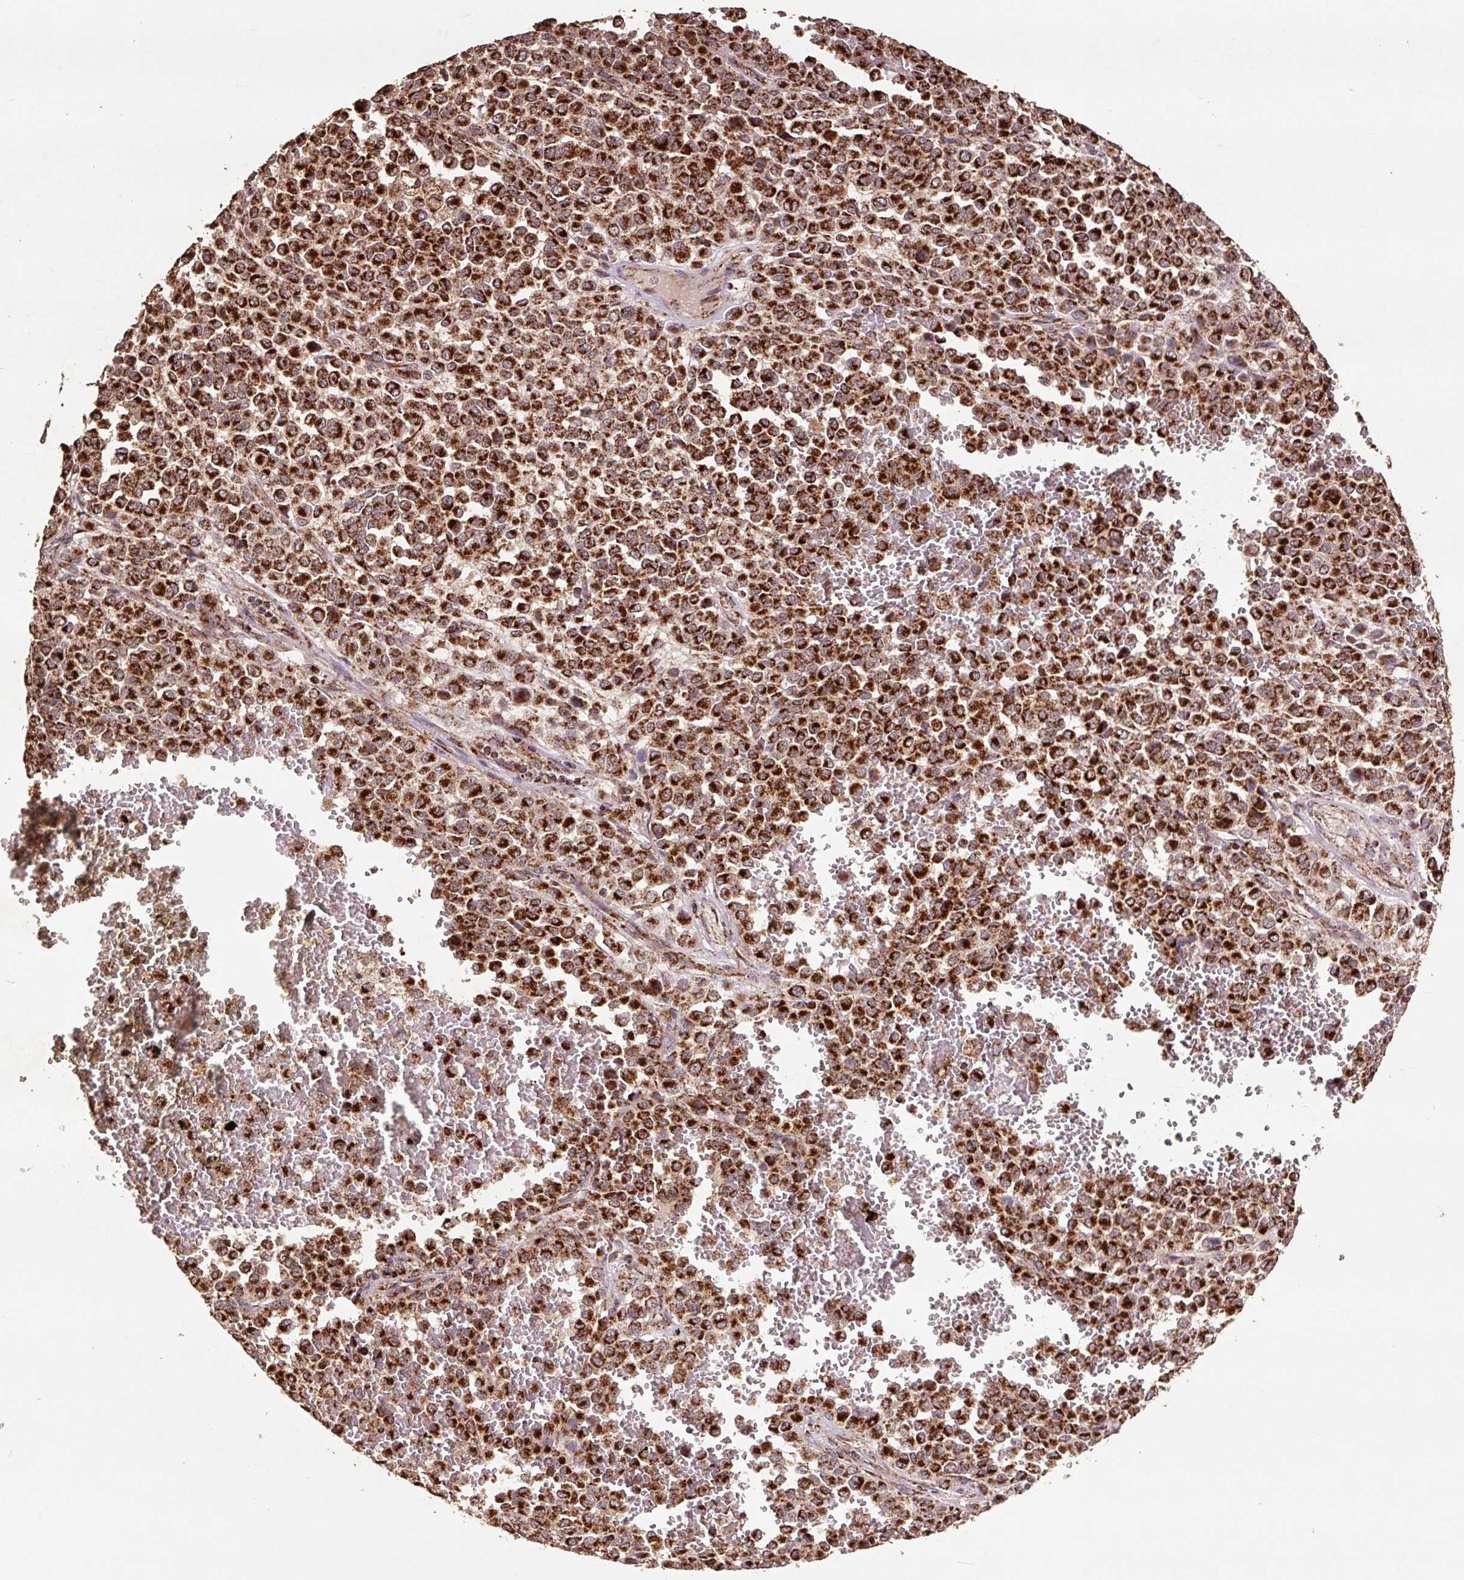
{"staining": {"intensity": "strong", "quantity": ">75%", "location": "cytoplasmic/membranous"}, "tissue": "melanoma", "cell_type": "Tumor cells", "image_type": "cancer", "snomed": [{"axis": "morphology", "description": "Malignant melanoma, Metastatic site"}, {"axis": "topography", "description": "Pancreas"}], "caption": "An IHC photomicrograph of neoplastic tissue is shown. Protein staining in brown highlights strong cytoplasmic/membranous positivity in melanoma within tumor cells. (DAB IHC, brown staining for protein, blue staining for nuclei).", "gene": "ATP5F1A", "patient": {"sex": "female", "age": 30}}